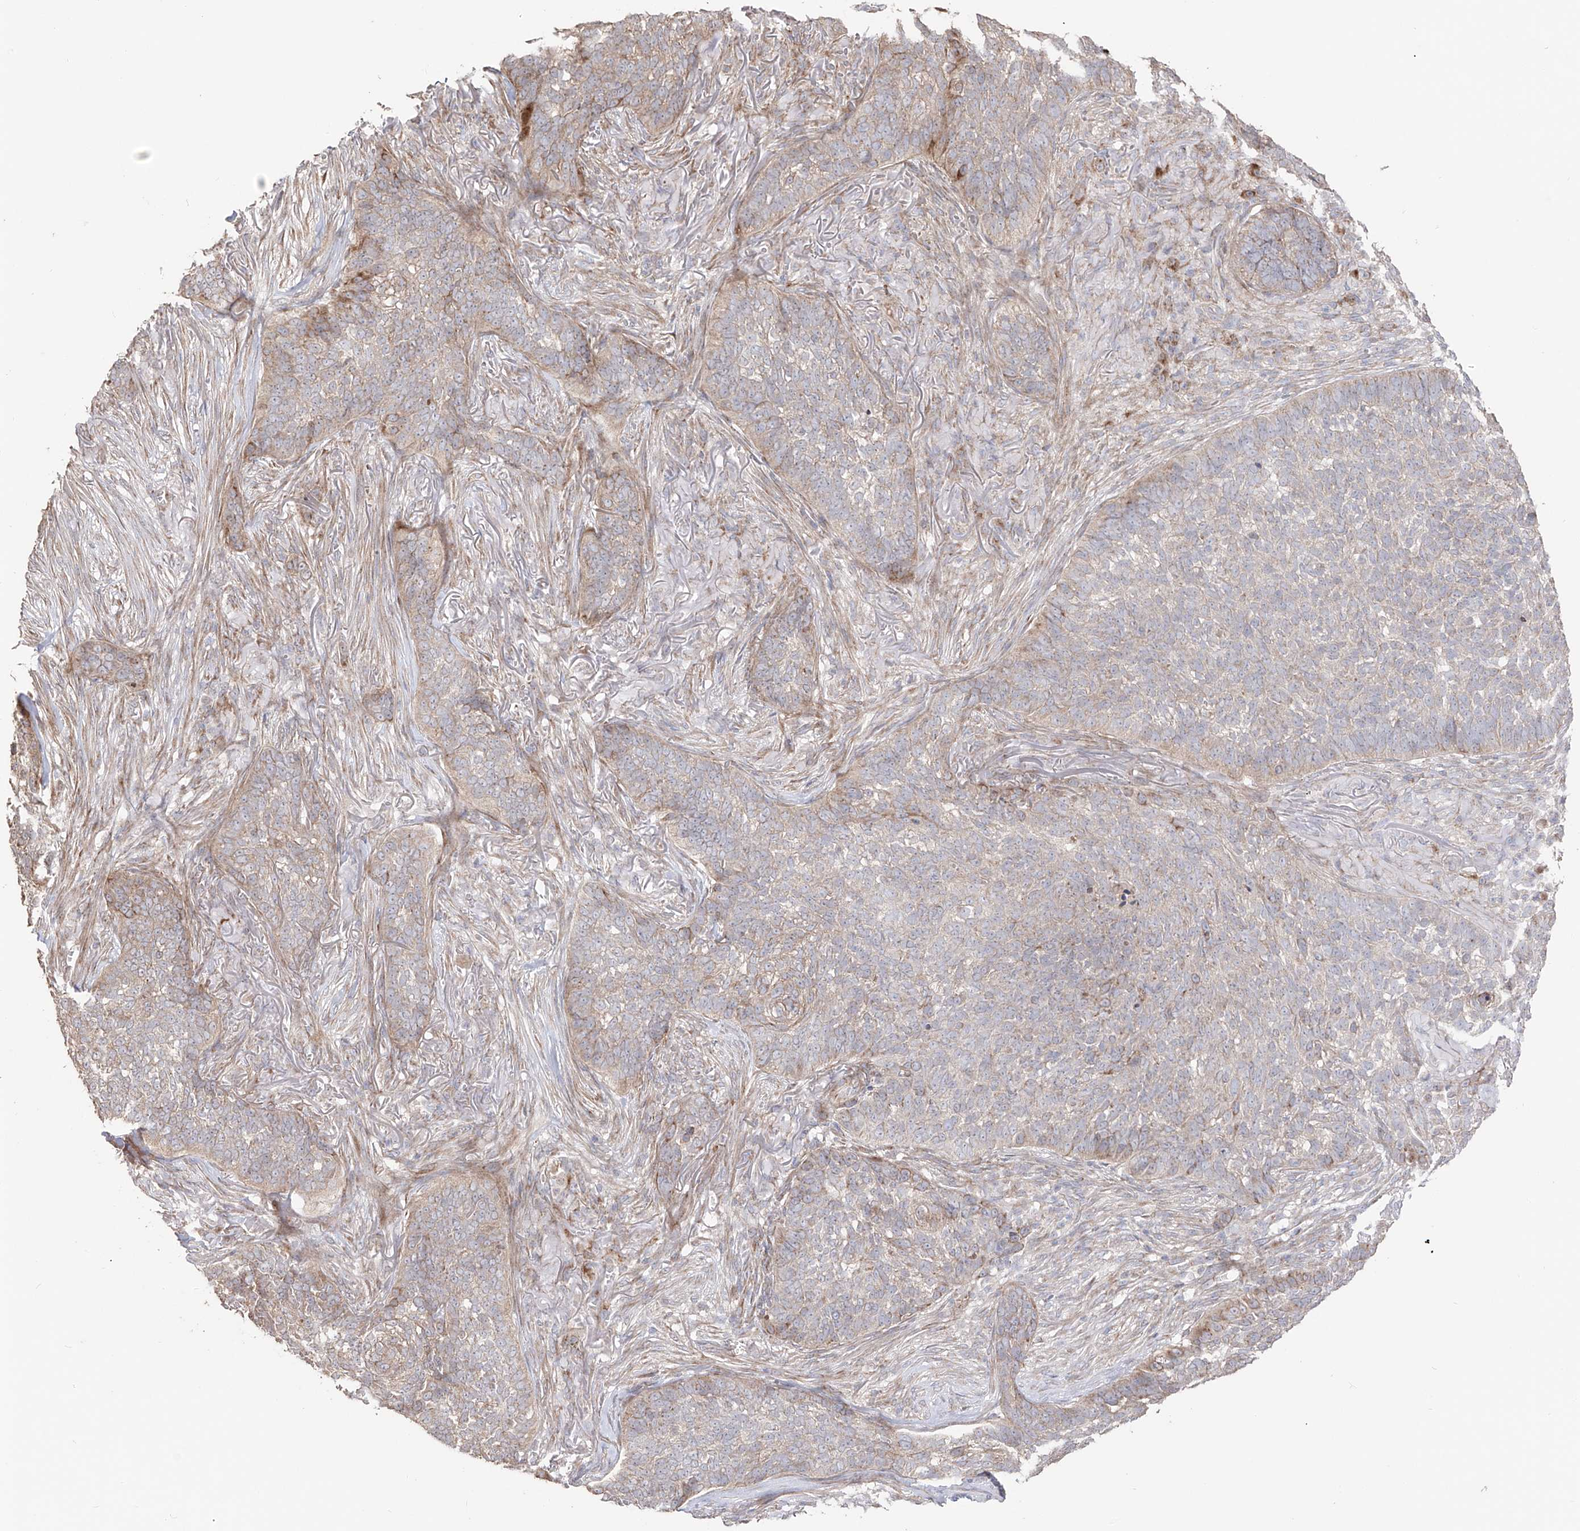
{"staining": {"intensity": "weak", "quantity": "25%-75%", "location": "cytoplasmic/membranous"}, "tissue": "skin cancer", "cell_type": "Tumor cells", "image_type": "cancer", "snomed": [{"axis": "morphology", "description": "Basal cell carcinoma"}, {"axis": "topography", "description": "Skin"}], "caption": "Tumor cells exhibit low levels of weak cytoplasmic/membranous positivity in about 25%-75% of cells in human skin cancer.", "gene": "YKT6", "patient": {"sex": "male", "age": 85}}